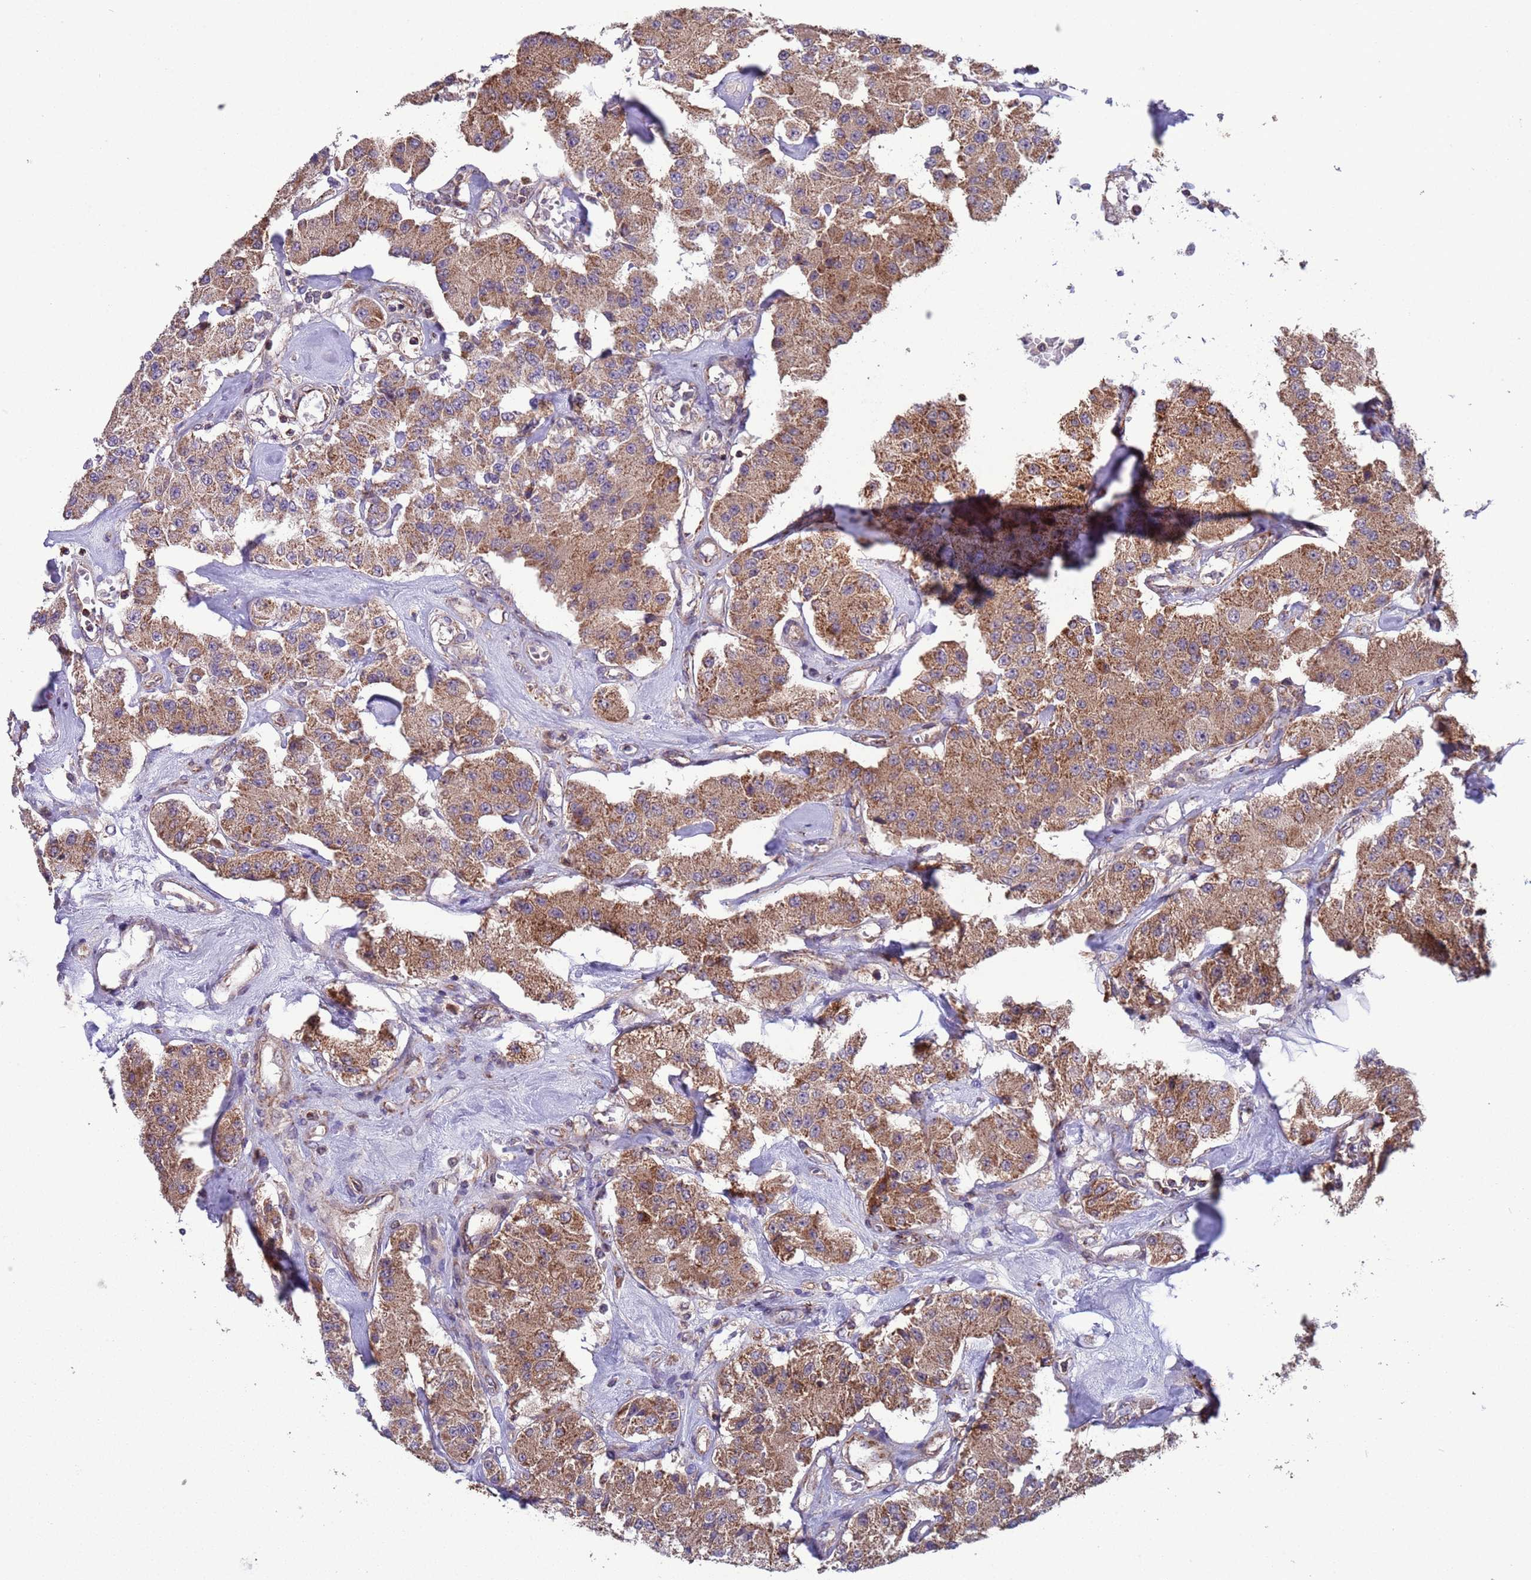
{"staining": {"intensity": "moderate", "quantity": ">75%", "location": "cytoplasmic/membranous"}, "tissue": "carcinoid", "cell_type": "Tumor cells", "image_type": "cancer", "snomed": [{"axis": "morphology", "description": "Carcinoid, malignant, NOS"}, {"axis": "topography", "description": "Pancreas"}], "caption": "A histopathology image showing moderate cytoplasmic/membranous staining in about >75% of tumor cells in carcinoid, as visualized by brown immunohistochemical staining.", "gene": "ACAD8", "patient": {"sex": "male", "age": 41}}